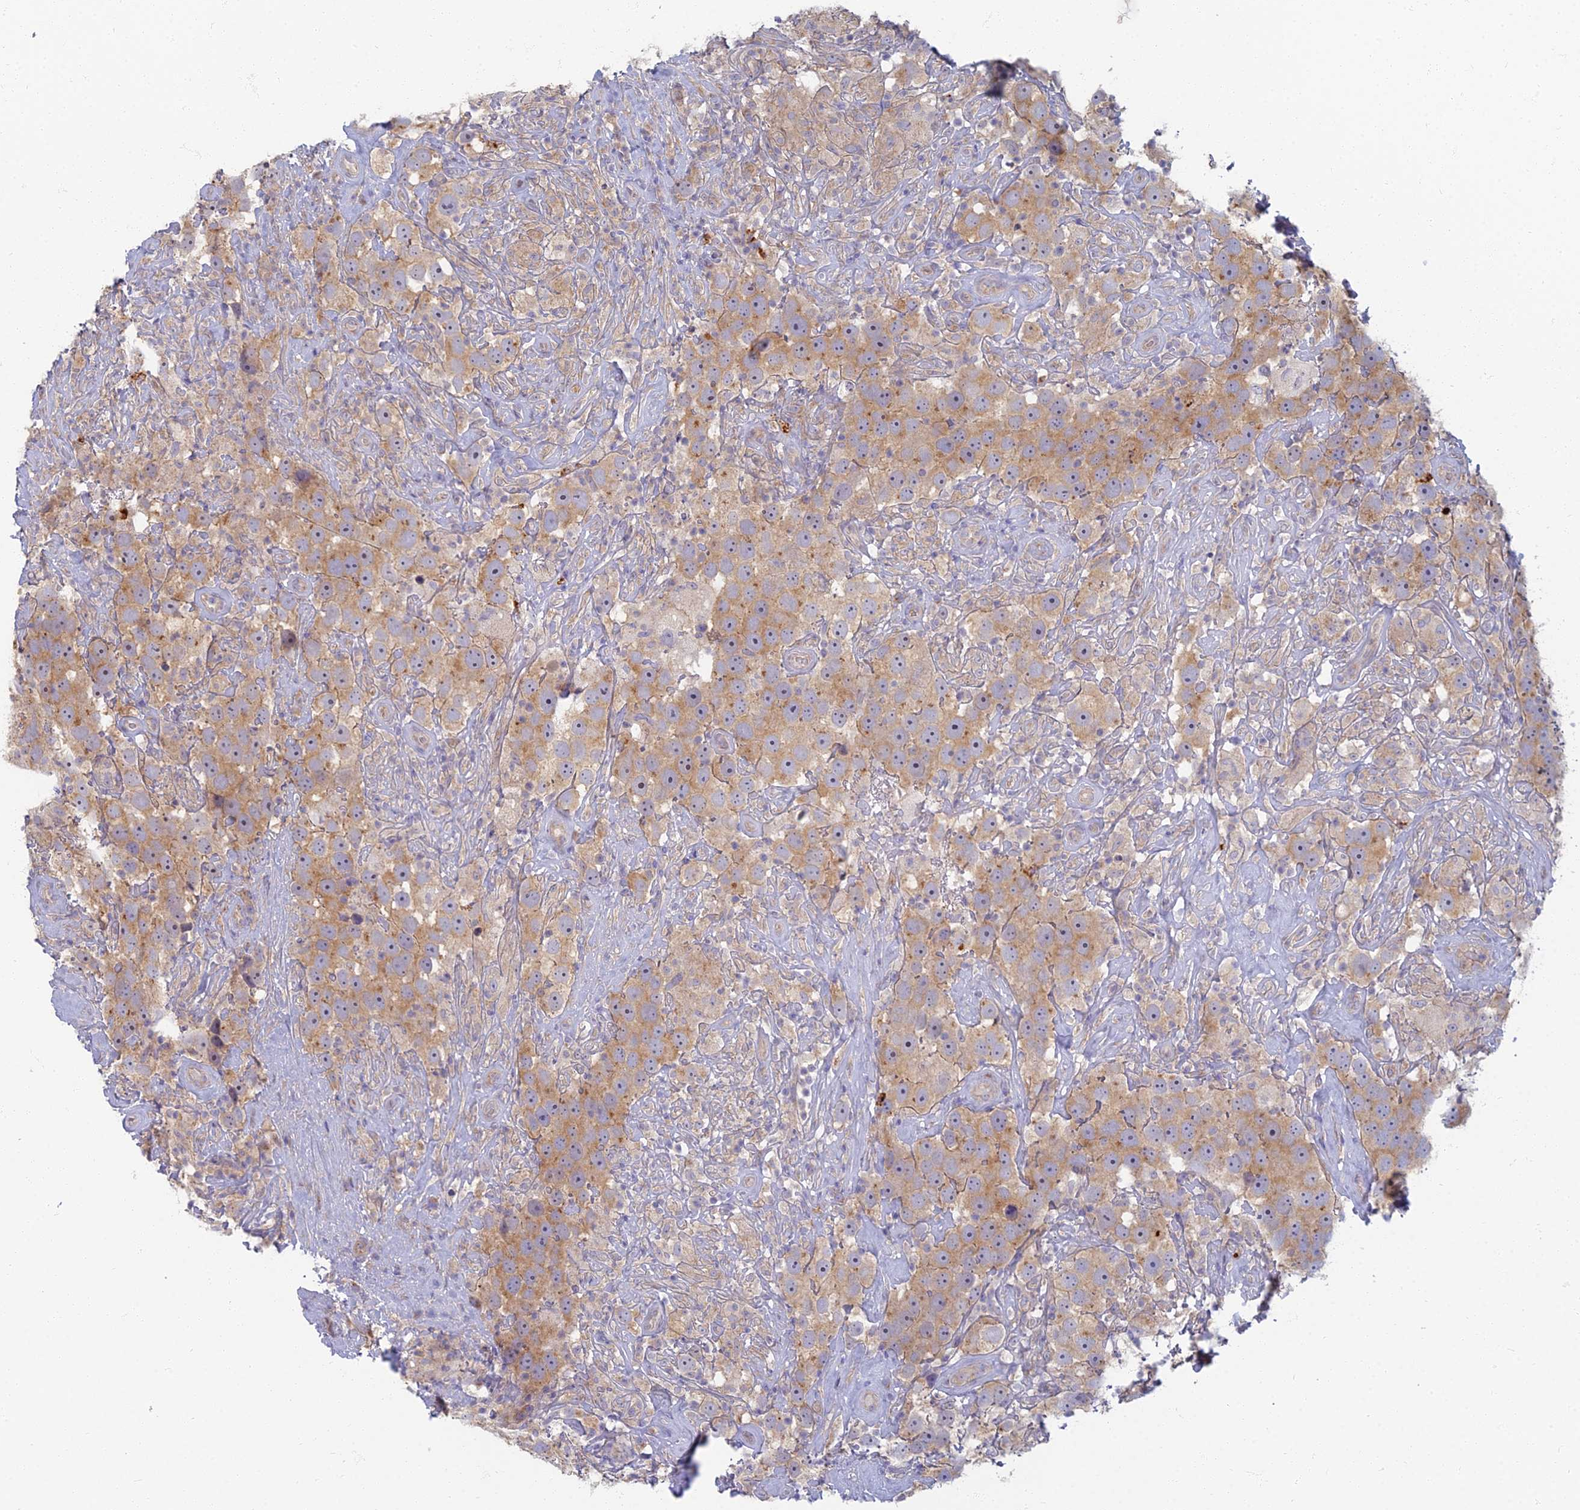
{"staining": {"intensity": "moderate", "quantity": ">75%", "location": "cytoplasmic/membranous"}, "tissue": "testis cancer", "cell_type": "Tumor cells", "image_type": "cancer", "snomed": [{"axis": "morphology", "description": "Seminoma, NOS"}, {"axis": "topography", "description": "Testis"}], "caption": "Immunohistochemical staining of human testis cancer (seminoma) reveals moderate cytoplasmic/membranous protein positivity in approximately >75% of tumor cells.", "gene": "PROX2", "patient": {"sex": "male", "age": 49}}